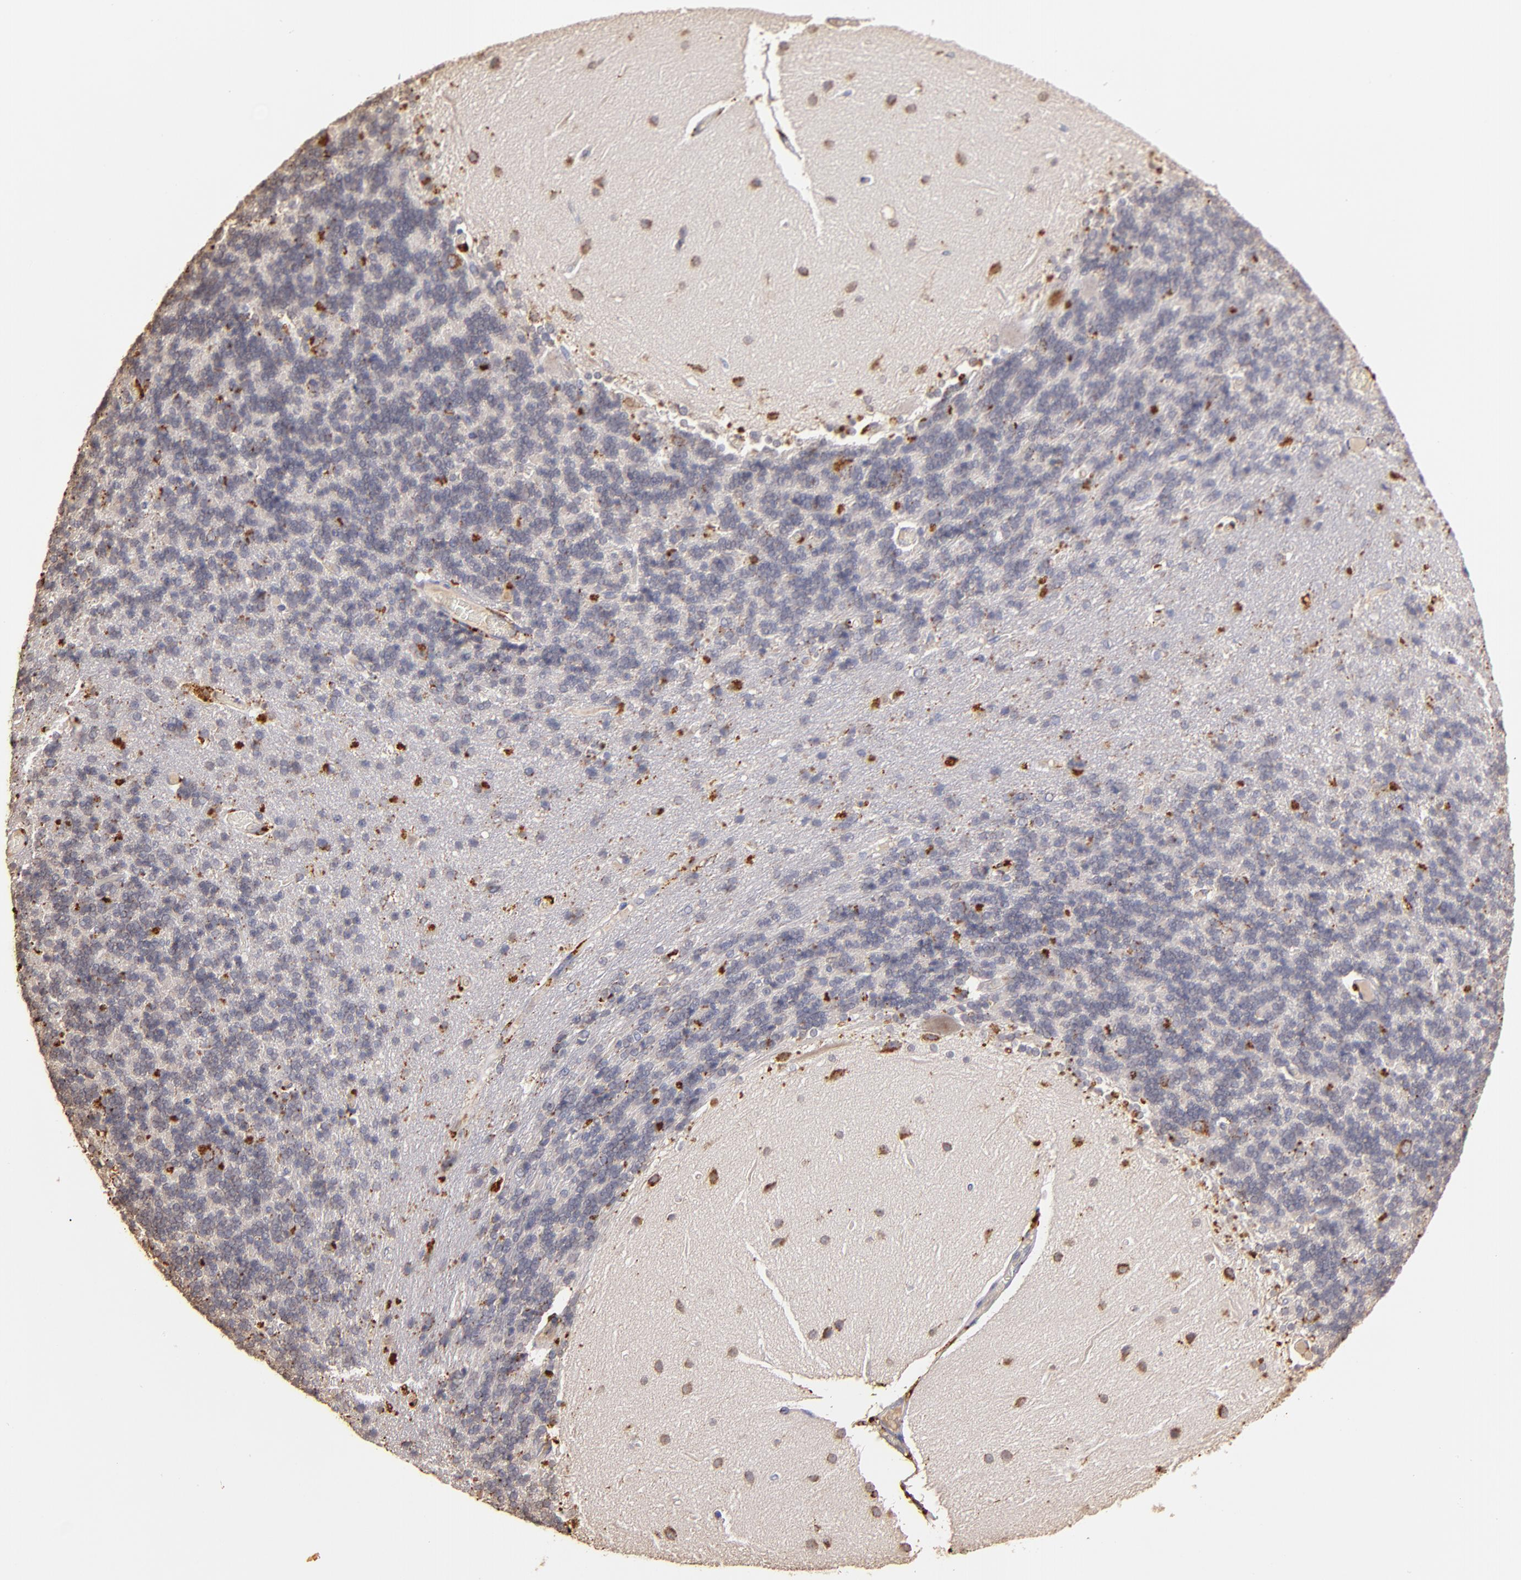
{"staining": {"intensity": "weak", "quantity": ">75%", "location": "cytoplasmic/membranous"}, "tissue": "cerebellum", "cell_type": "Cells in granular layer", "image_type": "normal", "snomed": [{"axis": "morphology", "description": "Normal tissue, NOS"}, {"axis": "topography", "description": "Cerebellum"}], "caption": "Weak cytoplasmic/membranous protein staining is present in about >75% of cells in granular layer in cerebellum. The protein is shown in brown color, while the nuclei are stained blue.", "gene": "TRAF1", "patient": {"sex": "female", "age": 54}}